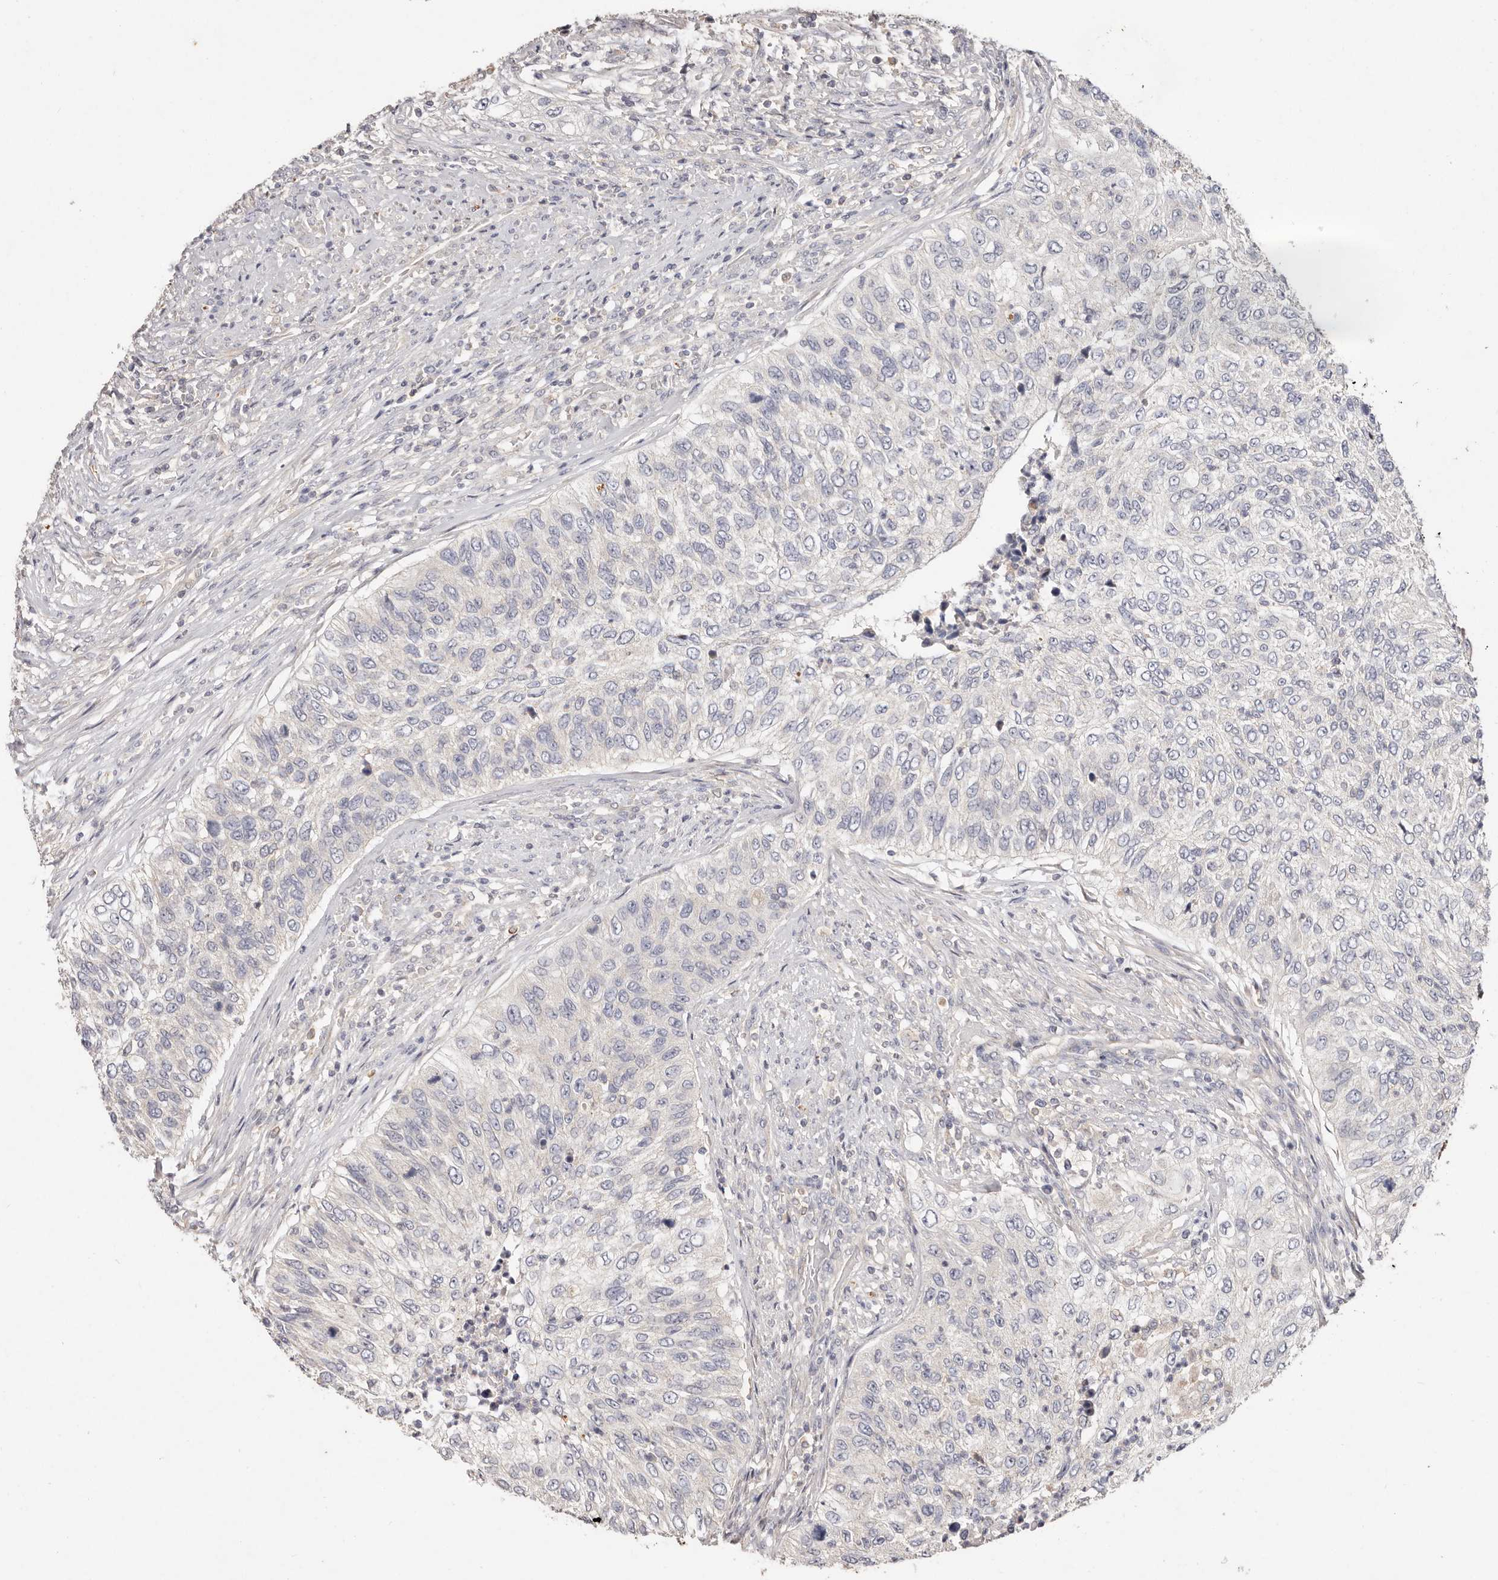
{"staining": {"intensity": "negative", "quantity": "none", "location": "none"}, "tissue": "urothelial cancer", "cell_type": "Tumor cells", "image_type": "cancer", "snomed": [{"axis": "morphology", "description": "Urothelial carcinoma, High grade"}, {"axis": "topography", "description": "Urinary bladder"}], "caption": "This is an immunohistochemistry photomicrograph of human urothelial carcinoma (high-grade). There is no staining in tumor cells.", "gene": "THBS3", "patient": {"sex": "female", "age": 60}}